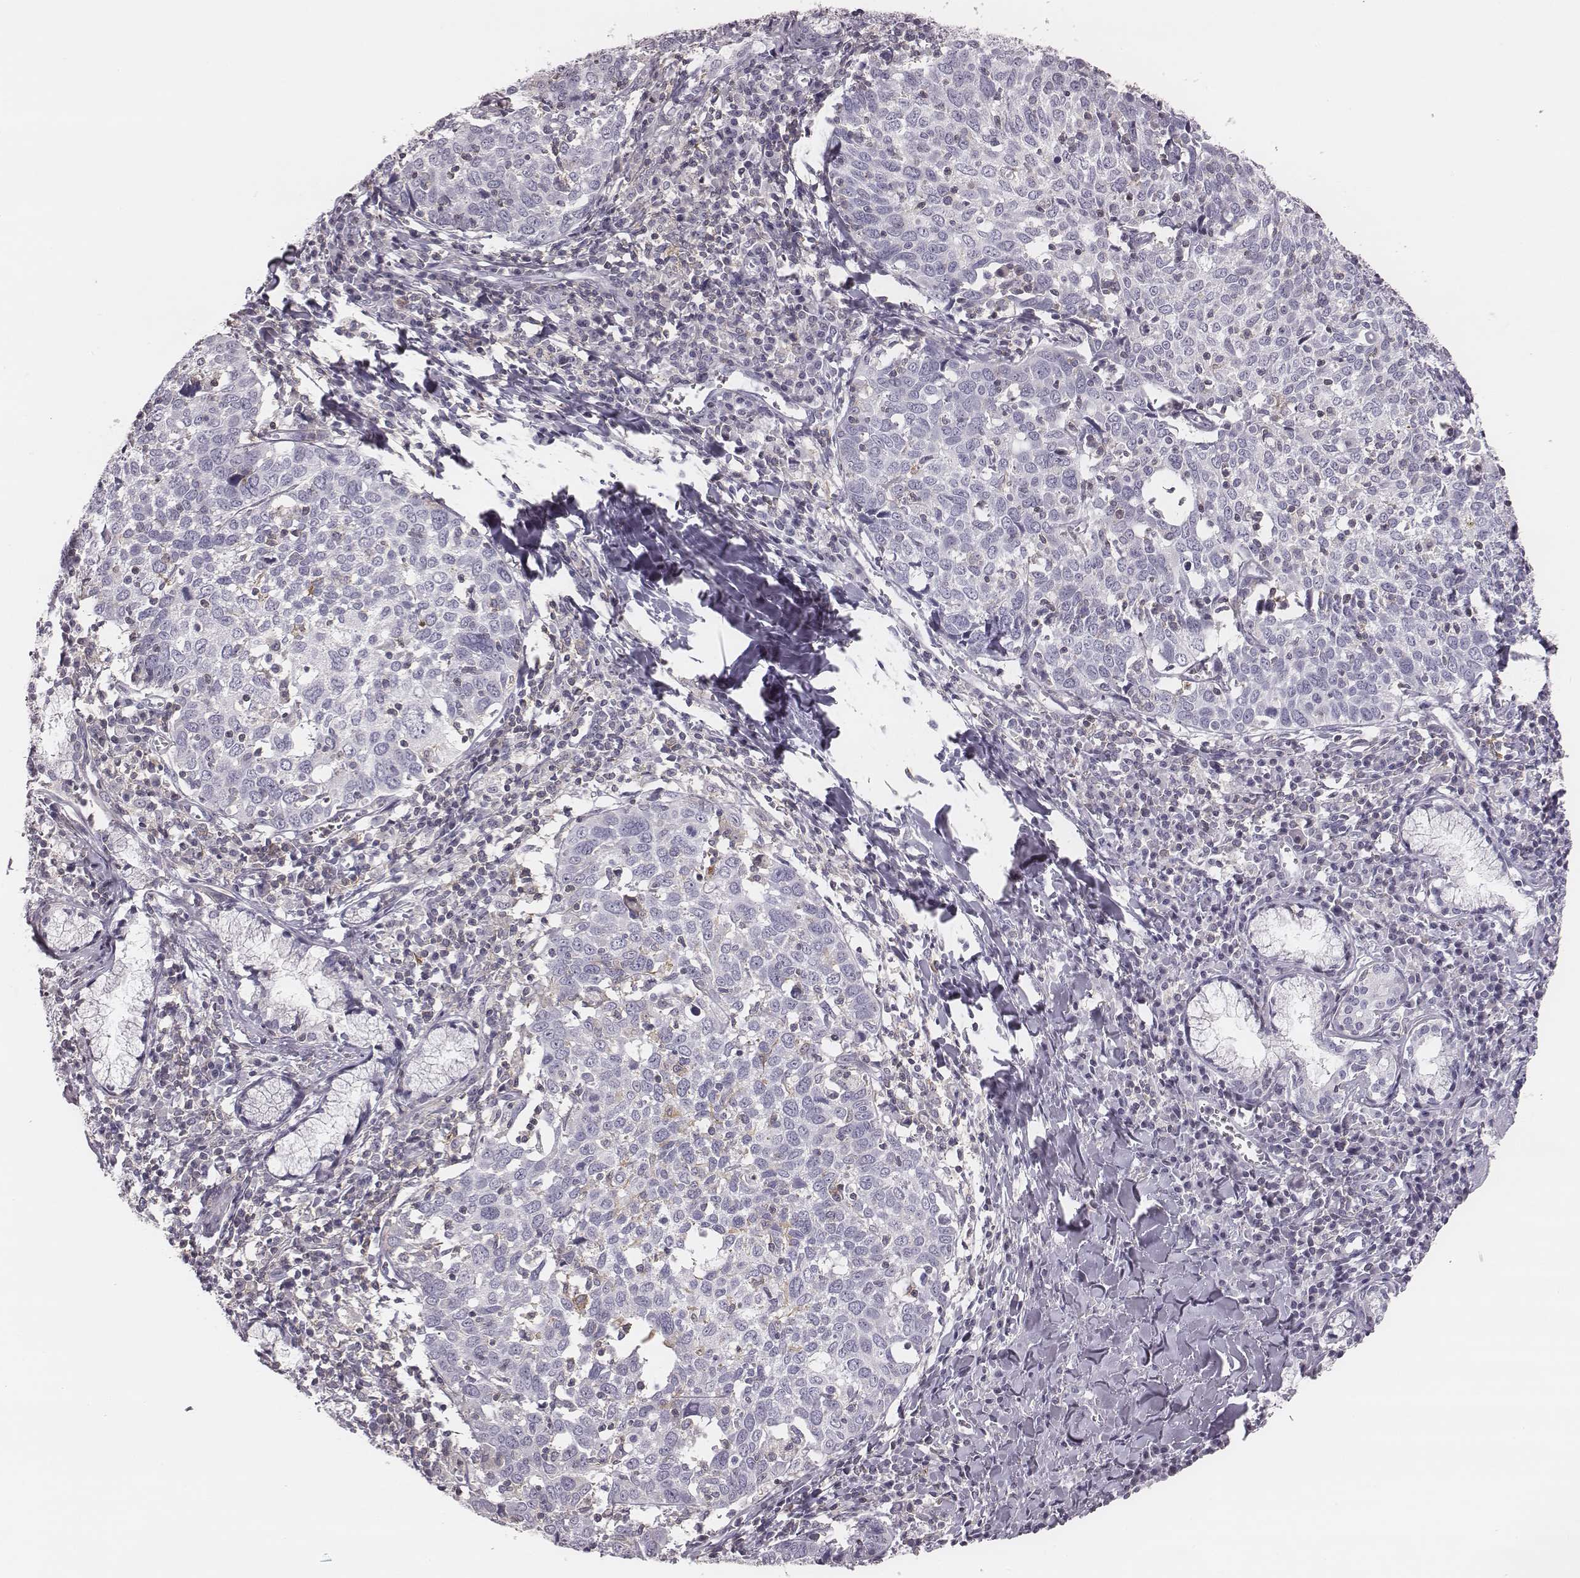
{"staining": {"intensity": "negative", "quantity": "none", "location": "none"}, "tissue": "lung cancer", "cell_type": "Tumor cells", "image_type": "cancer", "snomed": [{"axis": "morphology", "description": "Squamous cell carcinoma, NOS"}, {"axis": "topography", "description": "Lung"}], "caption": "A high-resolution photomicrograph shows IHC staining of lung squamous cell carcinoma, which displays no significant positivity in tumor cells. (IHC, brightfield microscopy, high magnification).", "gene": "ZNF365", "patient": {"sex": "male", "age": 57}}